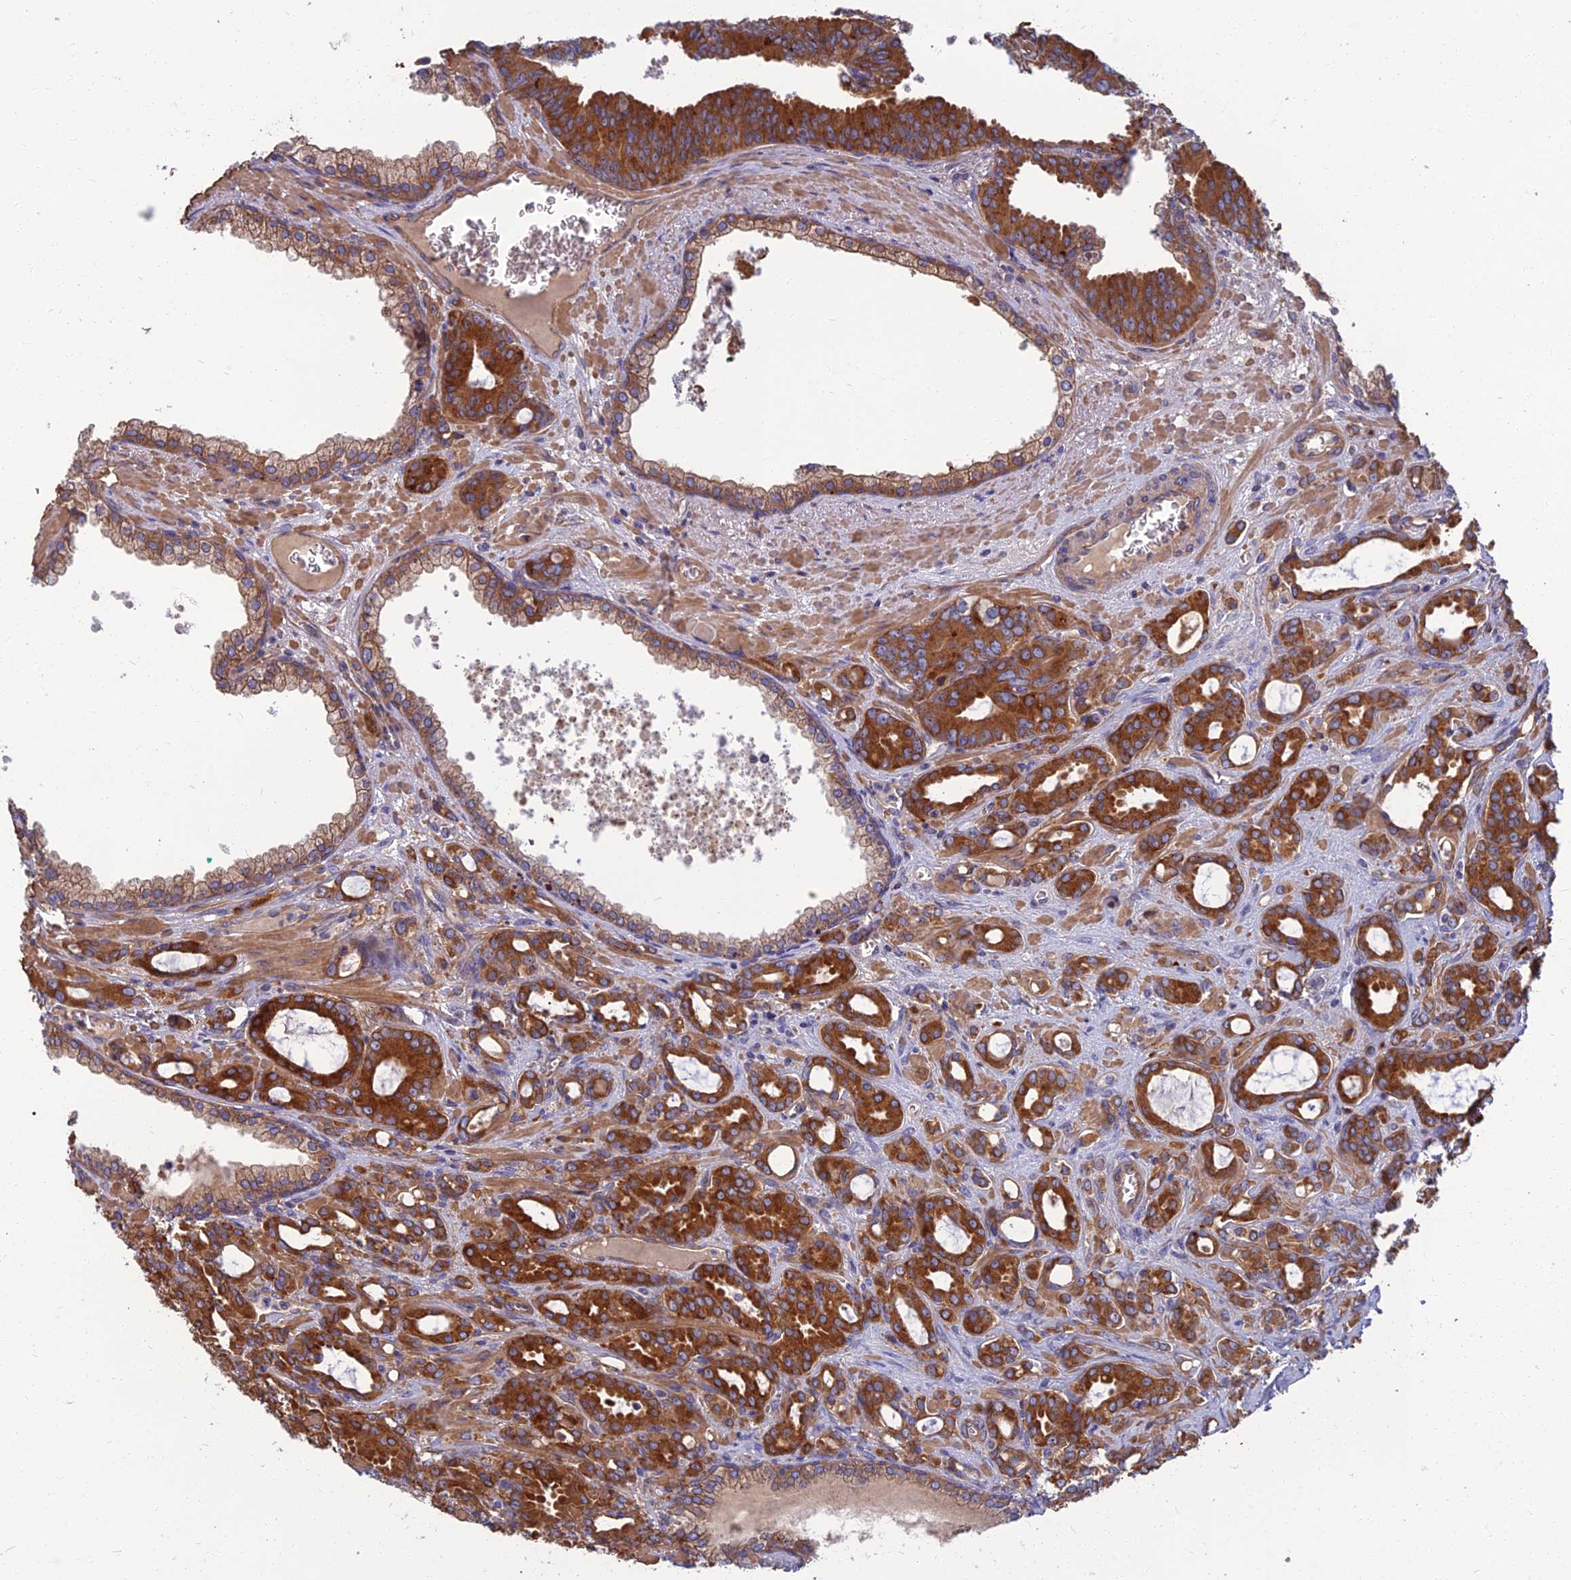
{"staining": {"intensity": "strong", "quantity": ">75%", "location": "cytoplasmic/membranous"}, "tissue": "prostate cancer", "cell_type": "Tumor cells", "image_type": "cancer", "snomed": [{"axis": "morphology", "description": "Adenocarcinoma, High grade"}, {"axis": "topography", "description": "Prostate"}], "caption": "A high-resolution image shows immunohistochemistry staining of prostate cancer, which exhibits strong cytoplasmic/membranous expression in approximately >75% of tumor cells. The protein of interest is stained brown, and the nuclei are stained in blue (DAB IHC with brightfield microscopy, high magnification).", "gene": "WDR24", "patient": {"sex": "male", "age": 72}}